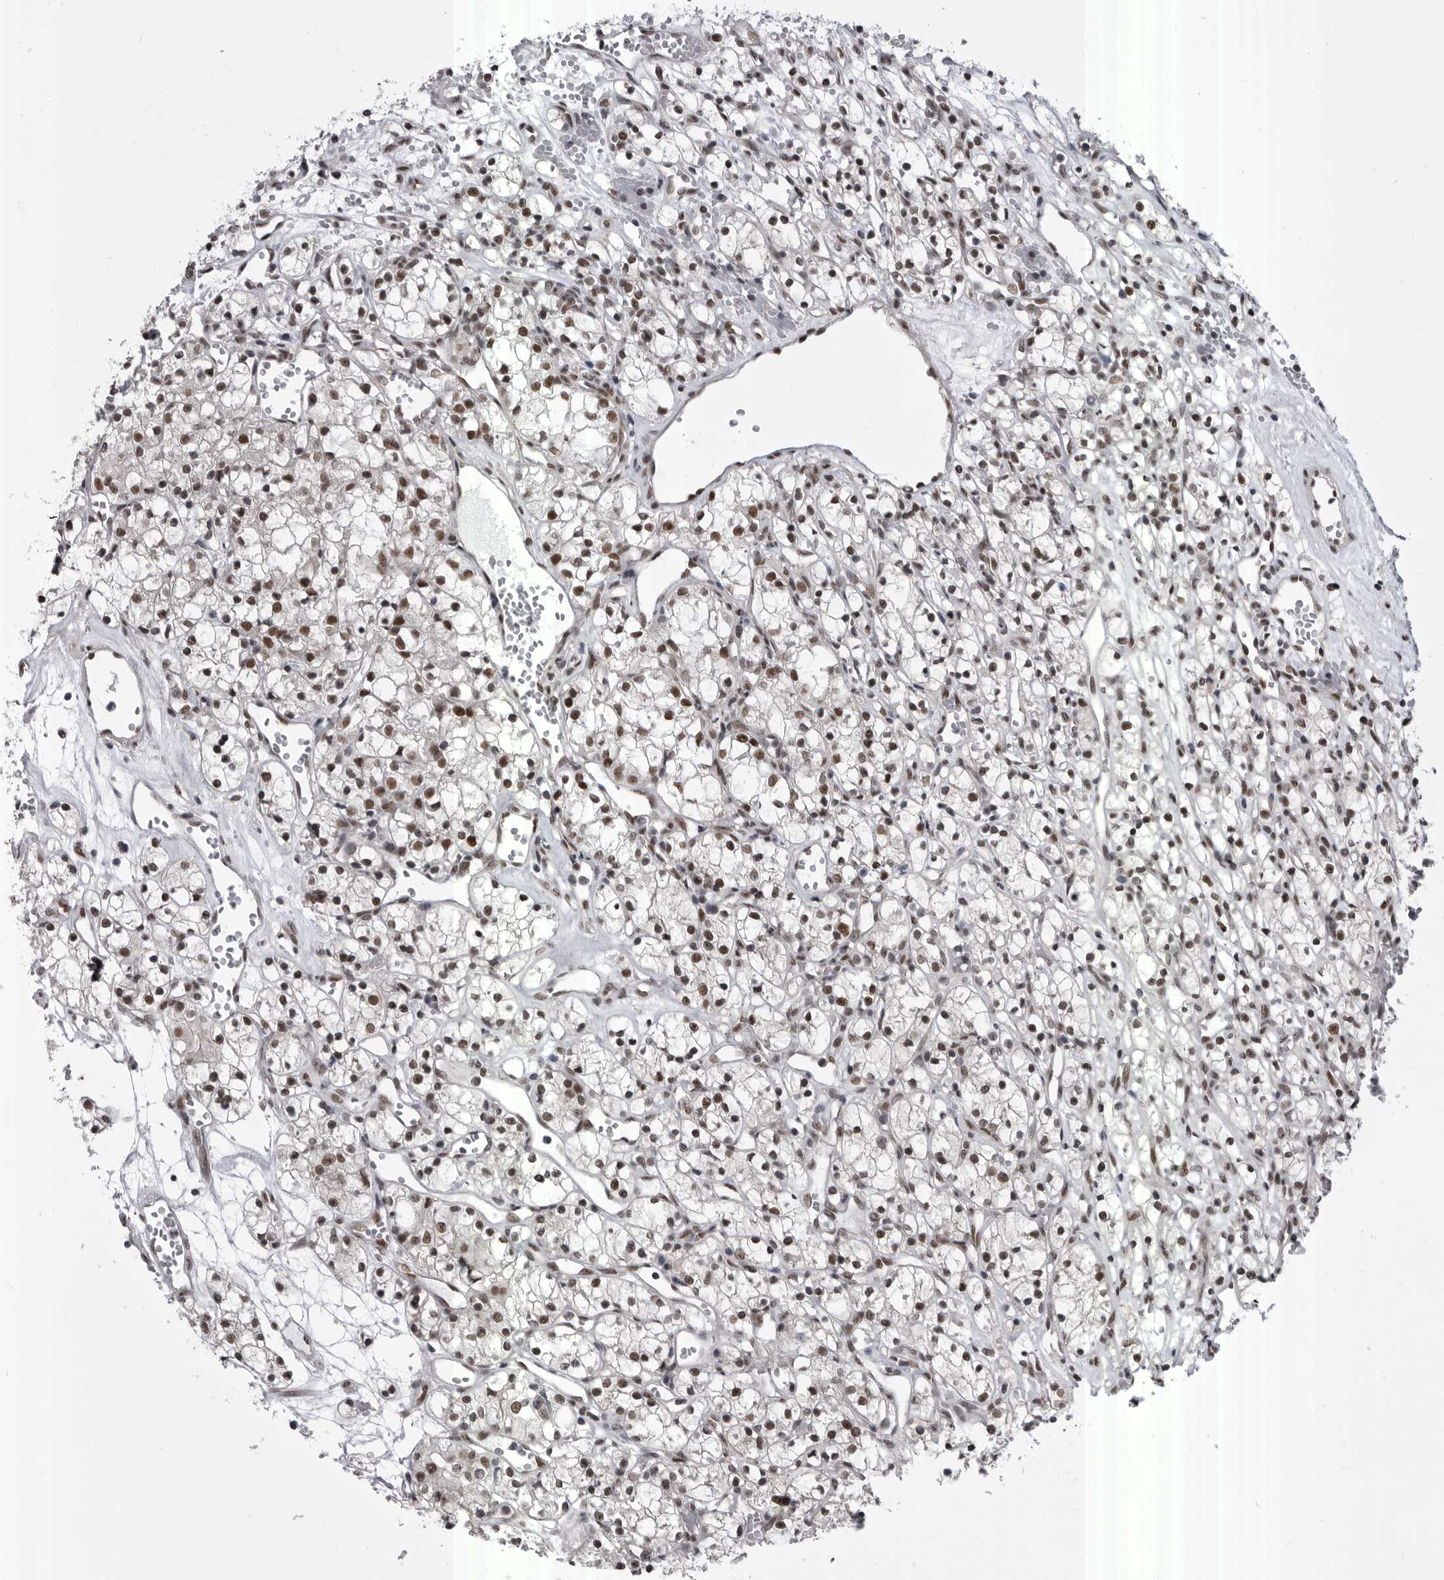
{"staining": {"intensity": "moderate", "quantity": ">75%", "location": "nuclear"}, "tissue": "renal cancer", "cell_type": "Tumor cells", "image_type": "cancer", "snomed": [{"axis": "morphology", "description": "Adenocarcinoma, NOS"}, {"axis": "topography", "description": "Kidney"}], "caption": "Immunohistochemistry image of neoplastic tissue: human renal cancer (adenocarcinoma) stained using IHC demonstrates medium levels of moderate protein expression localized specifically in the nuclear of tumor cells, appearing as a nuclear brown color.", "gene": "MEPCE", "patient": {"sex": "female", "age": 59}}